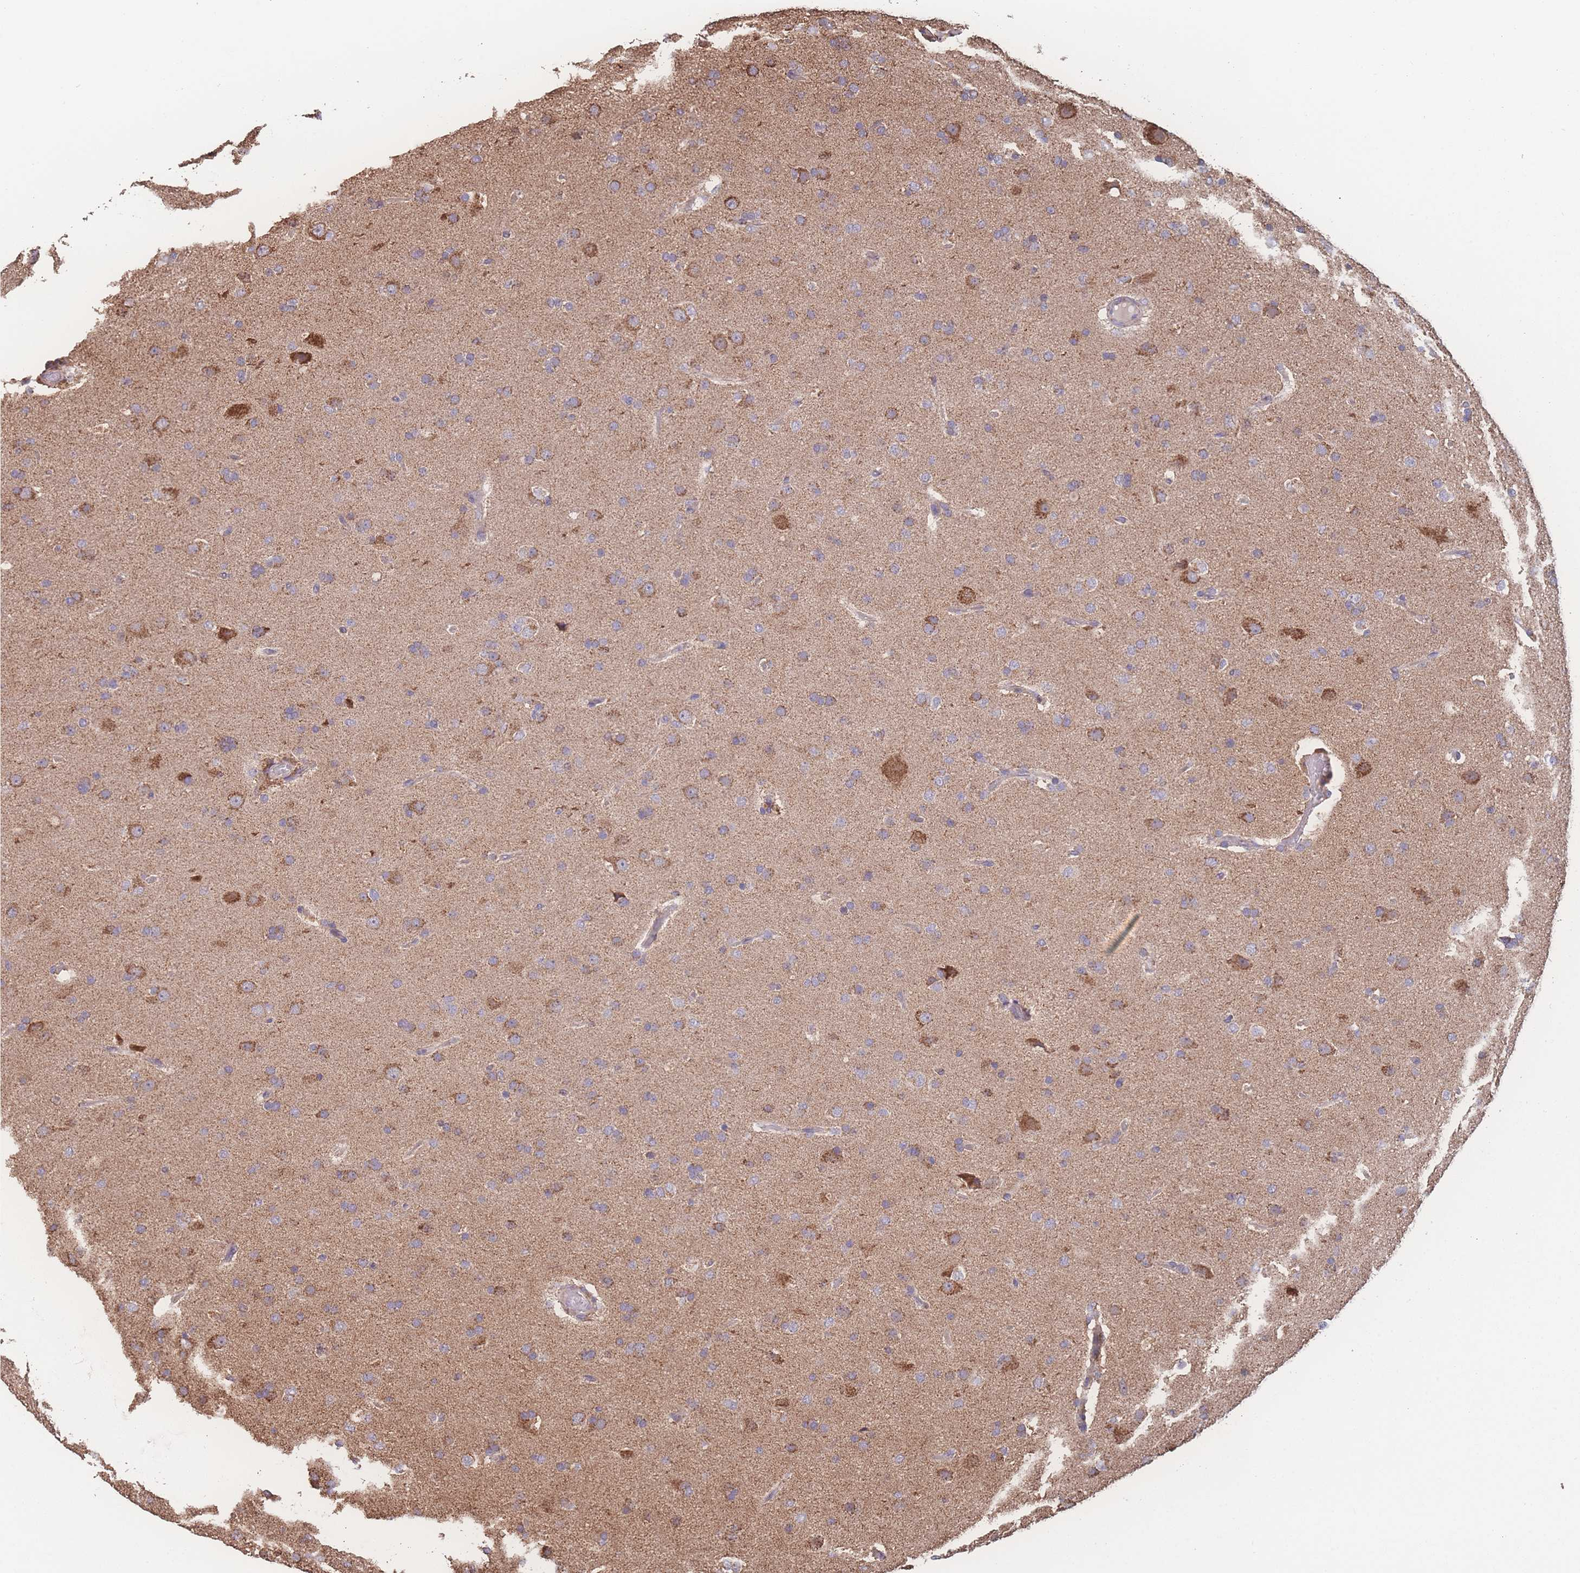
{"staining": {"intensity": "moderate", "quantity": "25%-75%", "location": "cytoplasmic/membranous"}, "tissue": "glioma", "cell_type": "Tumor cells", "image_type": "cancer", "snomed": [{"axis": "morphology", "description": "Glioma, malignant, Low grade"}, {"axis": "topography", "description": "Brain"}], "caption": "This is an image of immunohistochemistry (IHC) staining of glioma, which shows moderate positivity in the cytoplasmic/membranous of tumor cells.", "gene": "SGSM3", "patient": {"sex": "male", "age": 65}}